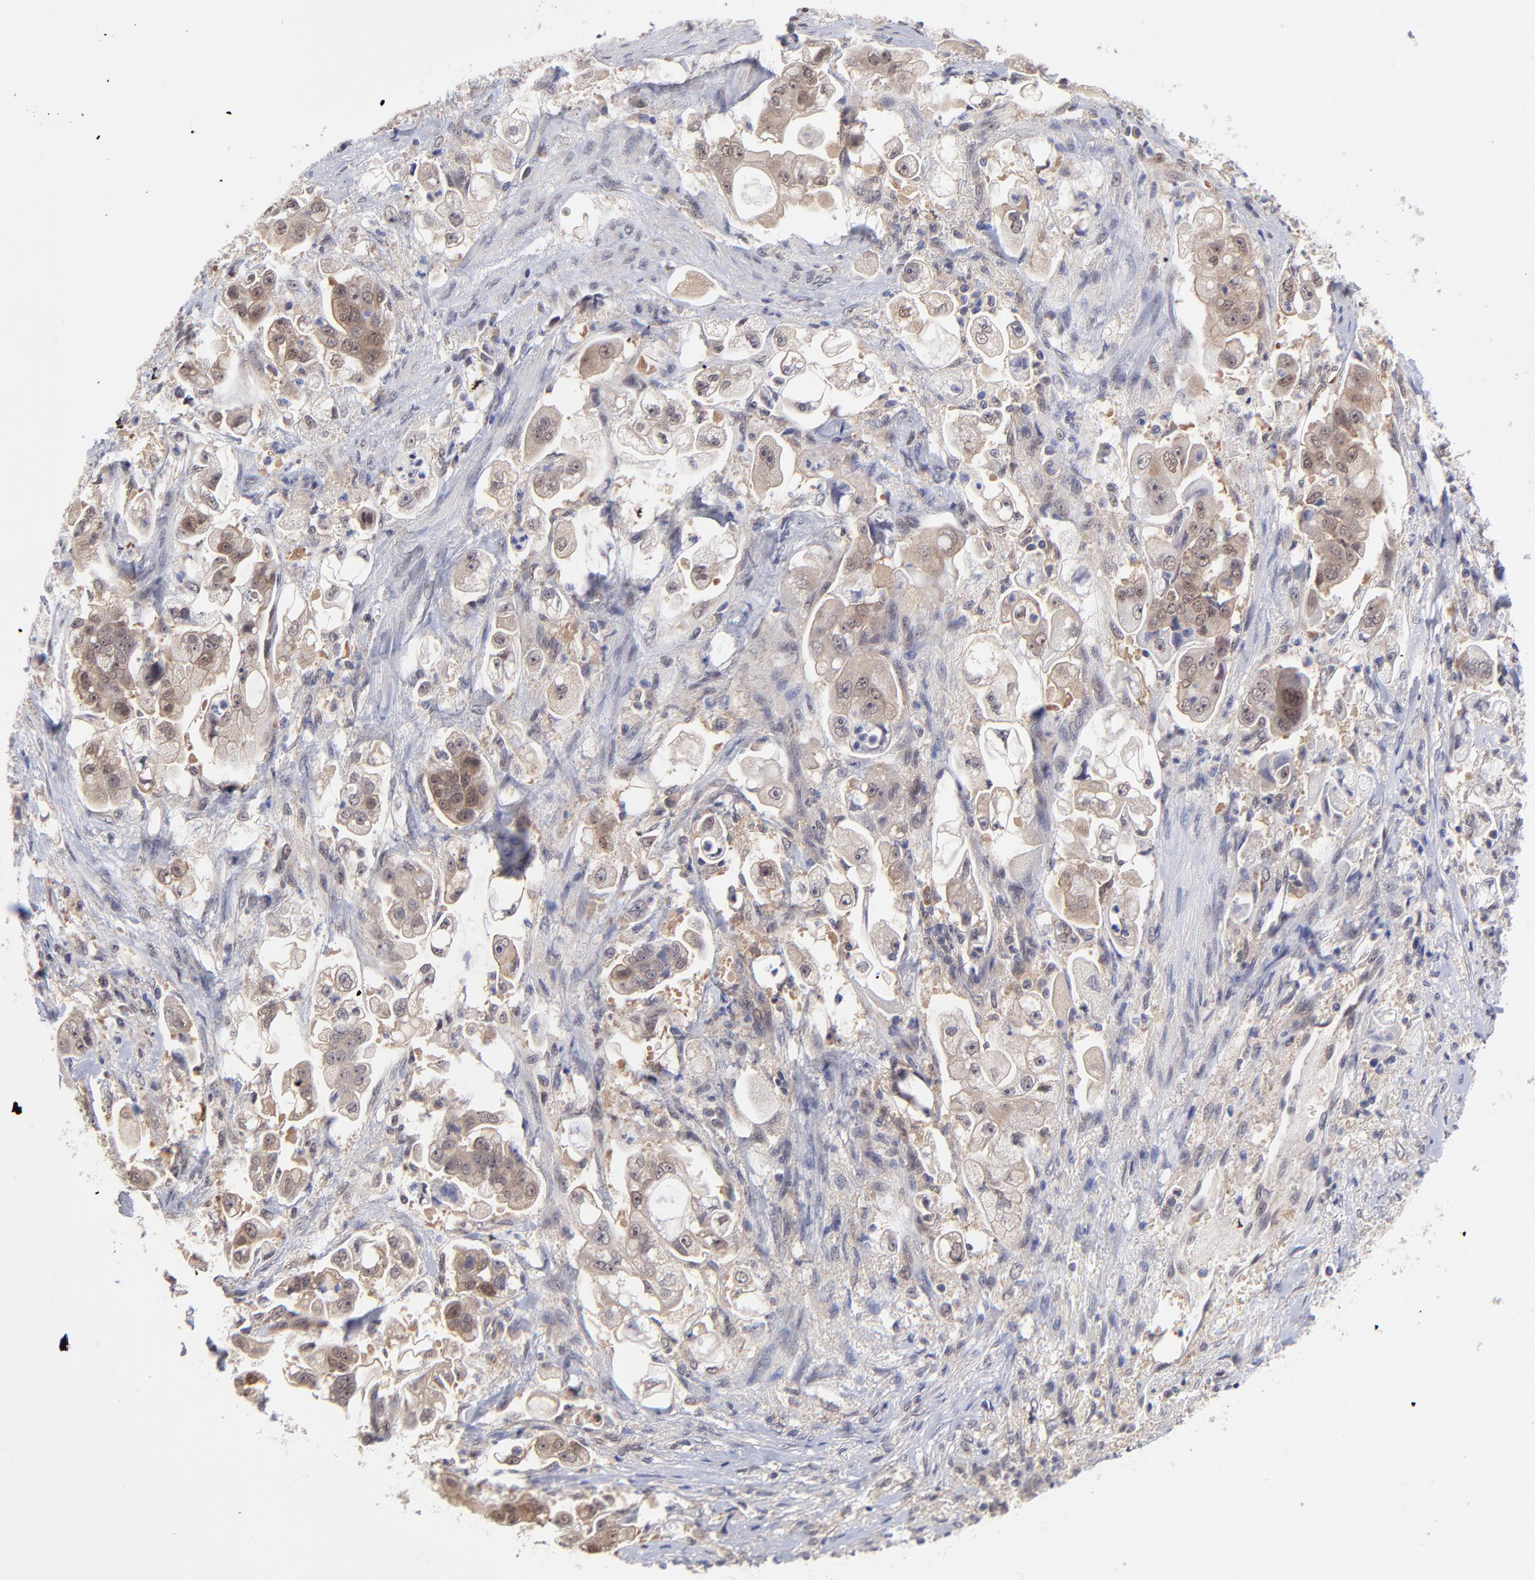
{"staining": {"intensity": "weak", "quantity": ">75%", "location": "cytoplasmic/membranous"}, "tissue": "stomach cancer", "cell_type": "Tumor cells", "image_type": "cancer", "snomed": [{"axis": "morphology", "description": "Adenocarcinoma, NOS"}, {"axis": "topography", "description": "Stomach"}], "caption": "Brown immunohistochemical staining in human stomach cancer (adenocarcinoma) shows weak cytoplasmic/membranous positivity in approximately >75% of tumor cells.", "gene": "UBE2E3", "patient": {"sex": "male", "age": 62}}